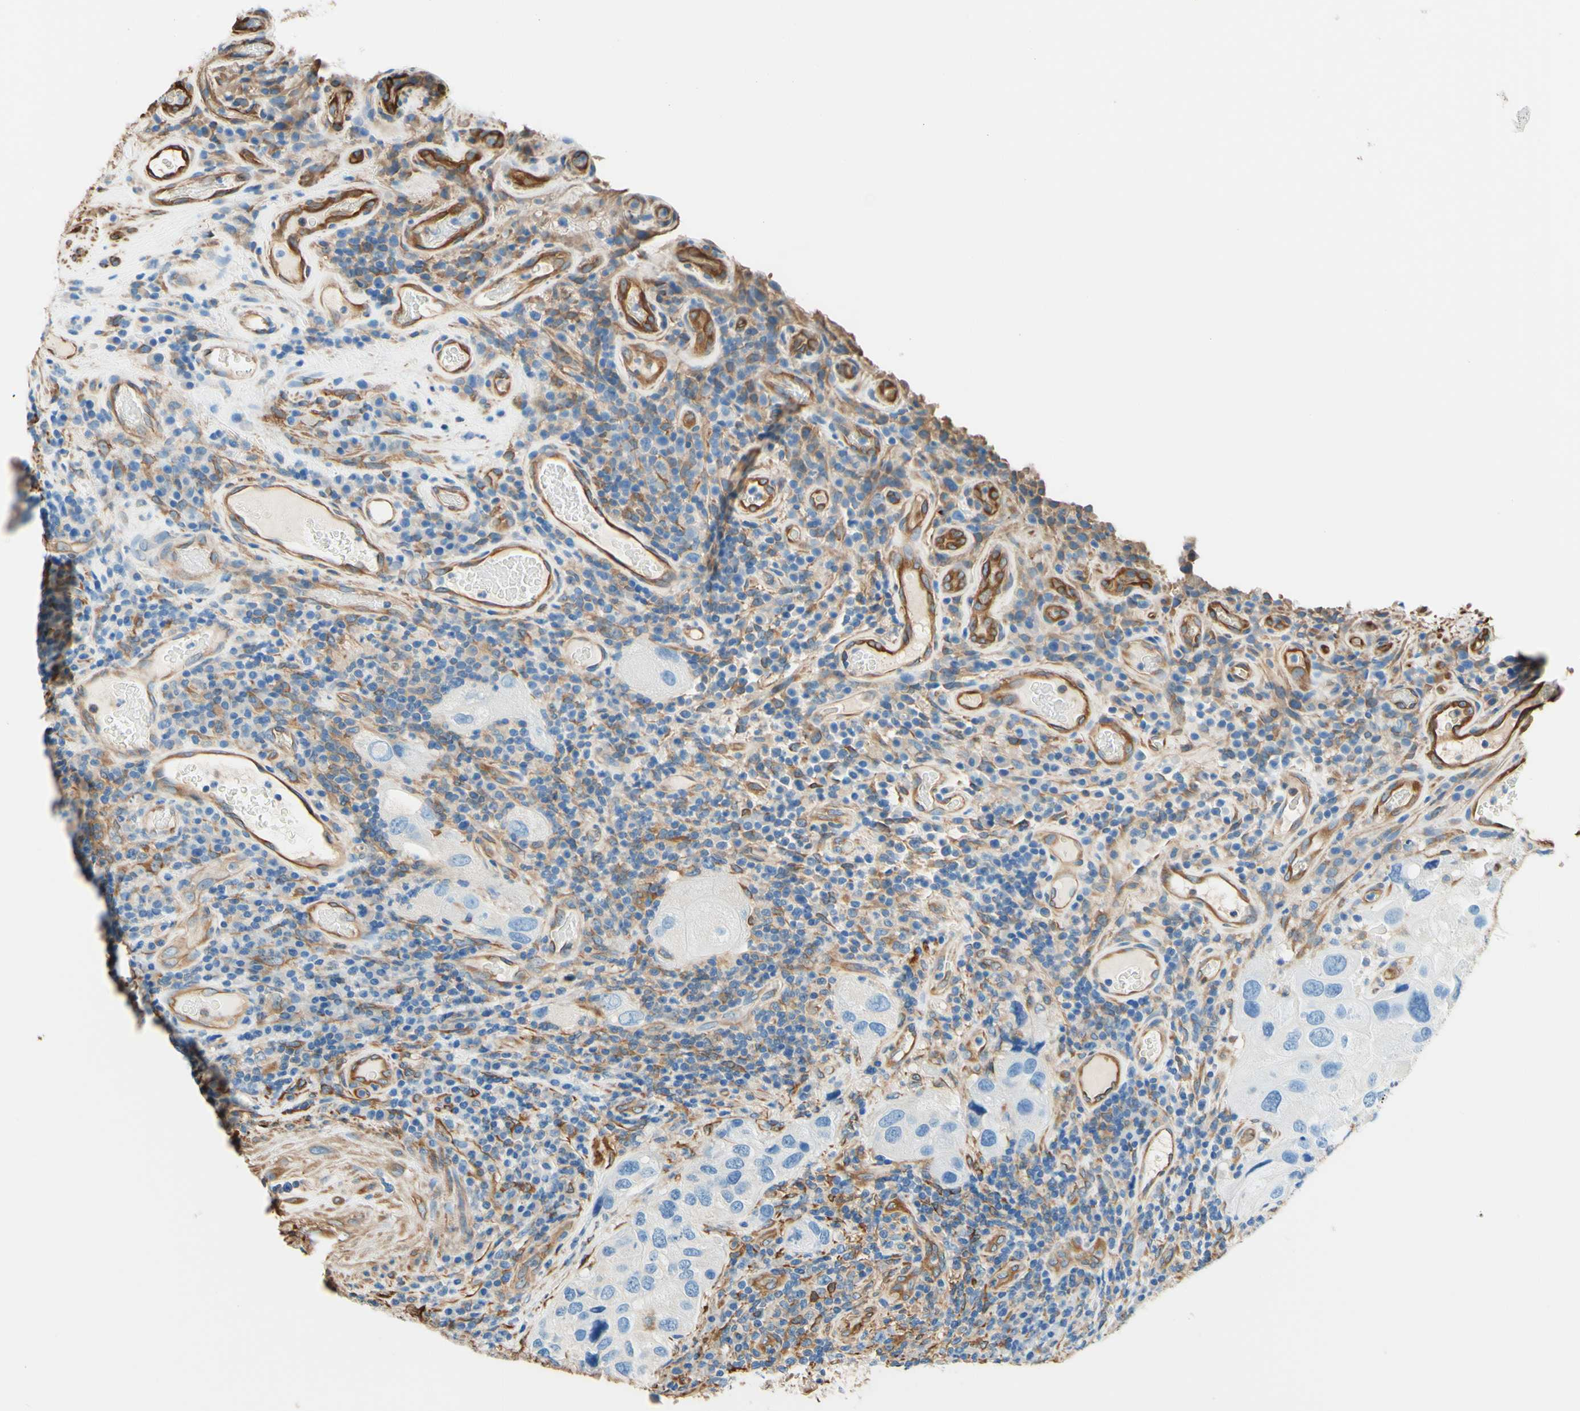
{"staining": {"intensity": "negative", "quantity": "none", "location": "none"}, "tissue": "urothelial cancer", "cell_type": "Tumor cells", "image_type": "cancer", "snomed": [{"axis": "morphology", "description": "Urothelial carcinoma, High grade"}, {"axis": "topography", "description": "Urinary bladder"}], "caption": "Immunohistochemical staining of urothelial carcinoma (high-grade) reveals no significant positivity in tumor cells.", "gene": "DPYSL3", "patient": {"sex": "female", "age": 64}}